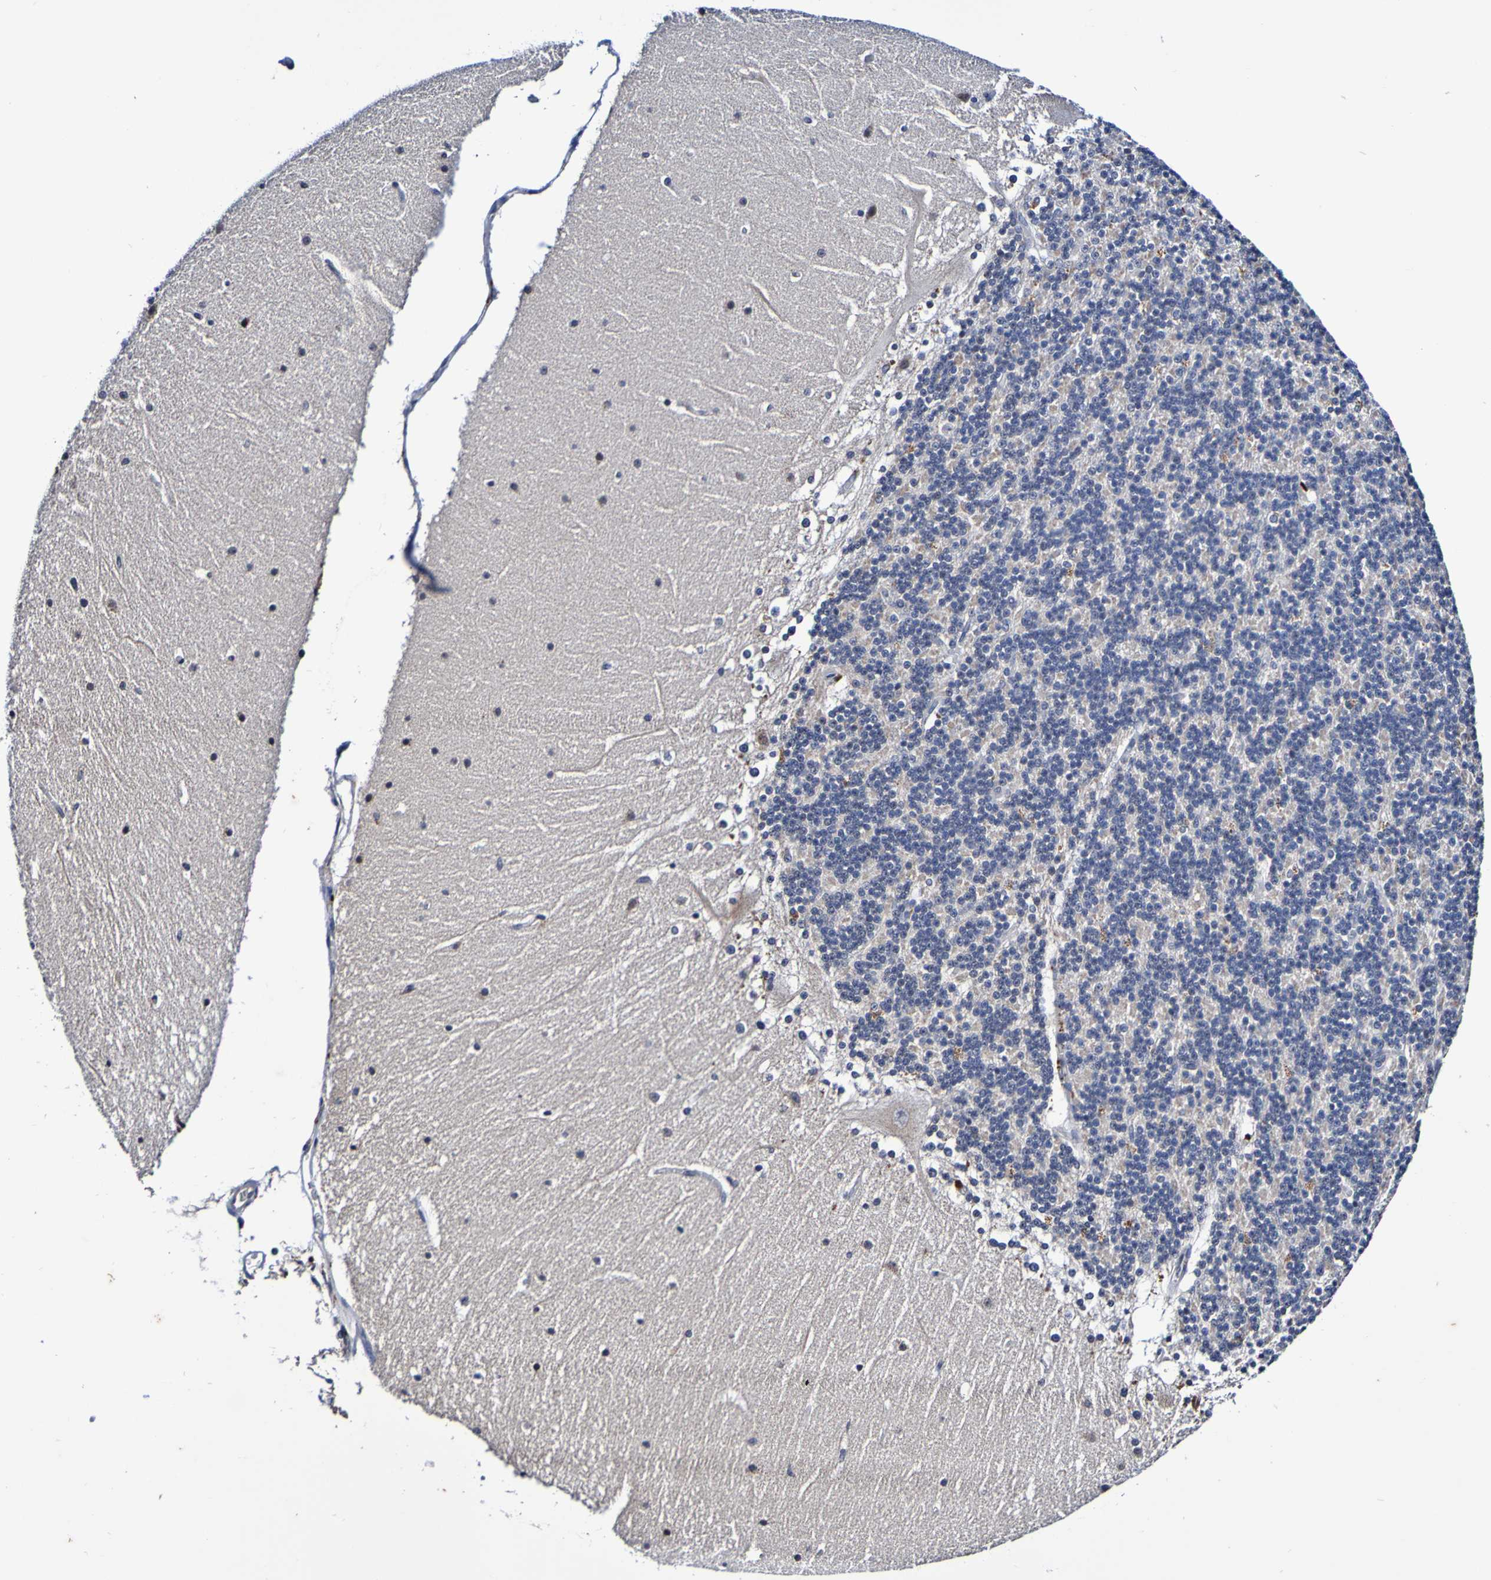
{"staining": {"intensity": "negative", "quantity": "none", "location": "none"}, "tissue": "cerebellum", "cell_type": "Cells in granular layer", "image_type": "normal", "snomed": [{"axis": "morphology", "description": "Normal tissue, NOS"}, {"axis": "topography", "description": "Cerebellum"}], "caption": "This is a image of immunohistochemistry staining of unremarkable cerebellum, which shows no positivity in cells in granular layer.", "gene": "PTP4A2", "patient": {"sex": "female", "age": 19}}